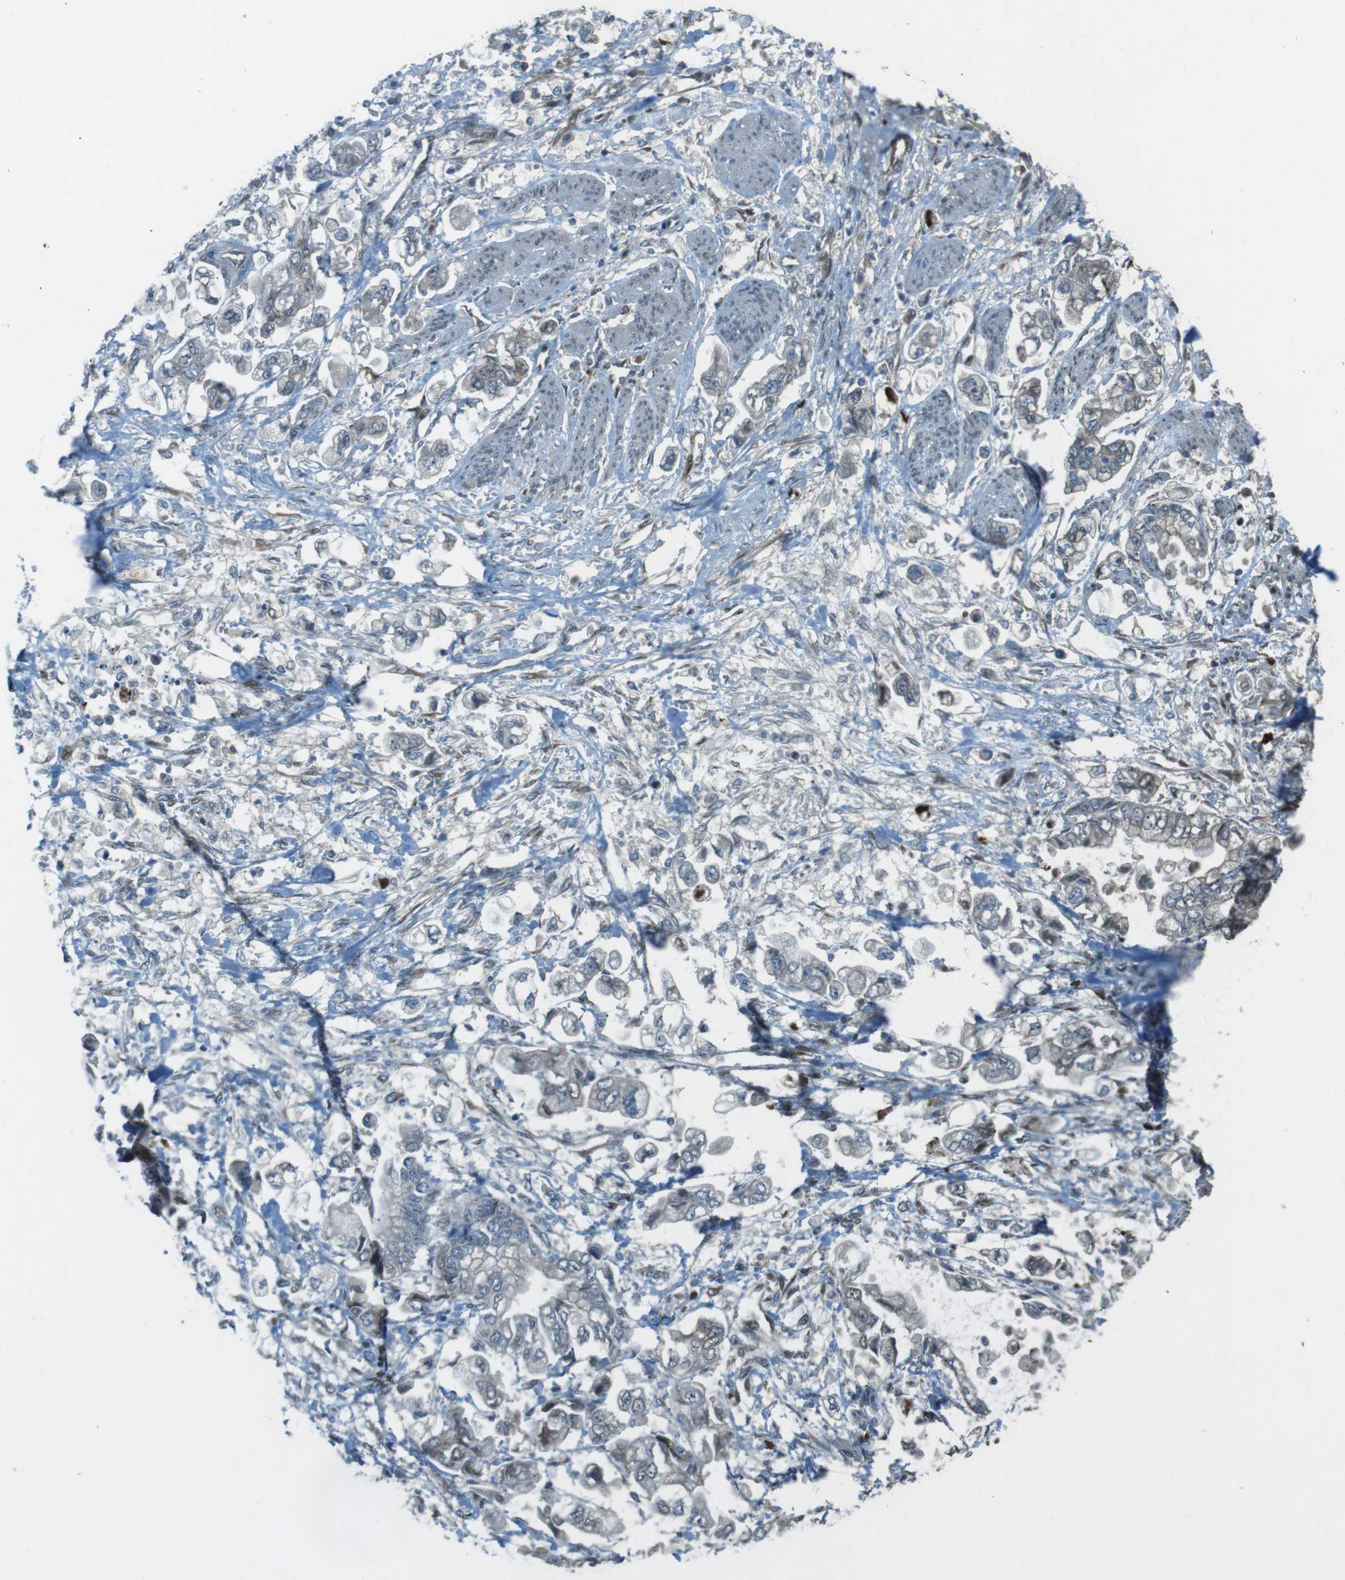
{"staining": {"intensity": "negative", "quantity": "none", "location": "none"}, "tissue": "stomach cancer", "cell_type": "Tumor cells", "image_type": "cancer", "snomed": [{"axis": "morphology", "description": "Normal tissue, NOS"}, {"axis": "morphology", "description": "Adenocarcinoma, NOS"}, {"axis": "topography", "description": "Stomach"}], "caption": "Photomicrograph shows no protein staining in tumor cells of stomach cancer (adenocarcinoma) tissue. (DAB (3,3'-diaminobenzidine) immunohistochemistry (IHC), high magnification).", "gene": "ZNF330", "patient": {"sex": "male", "age": 62}}